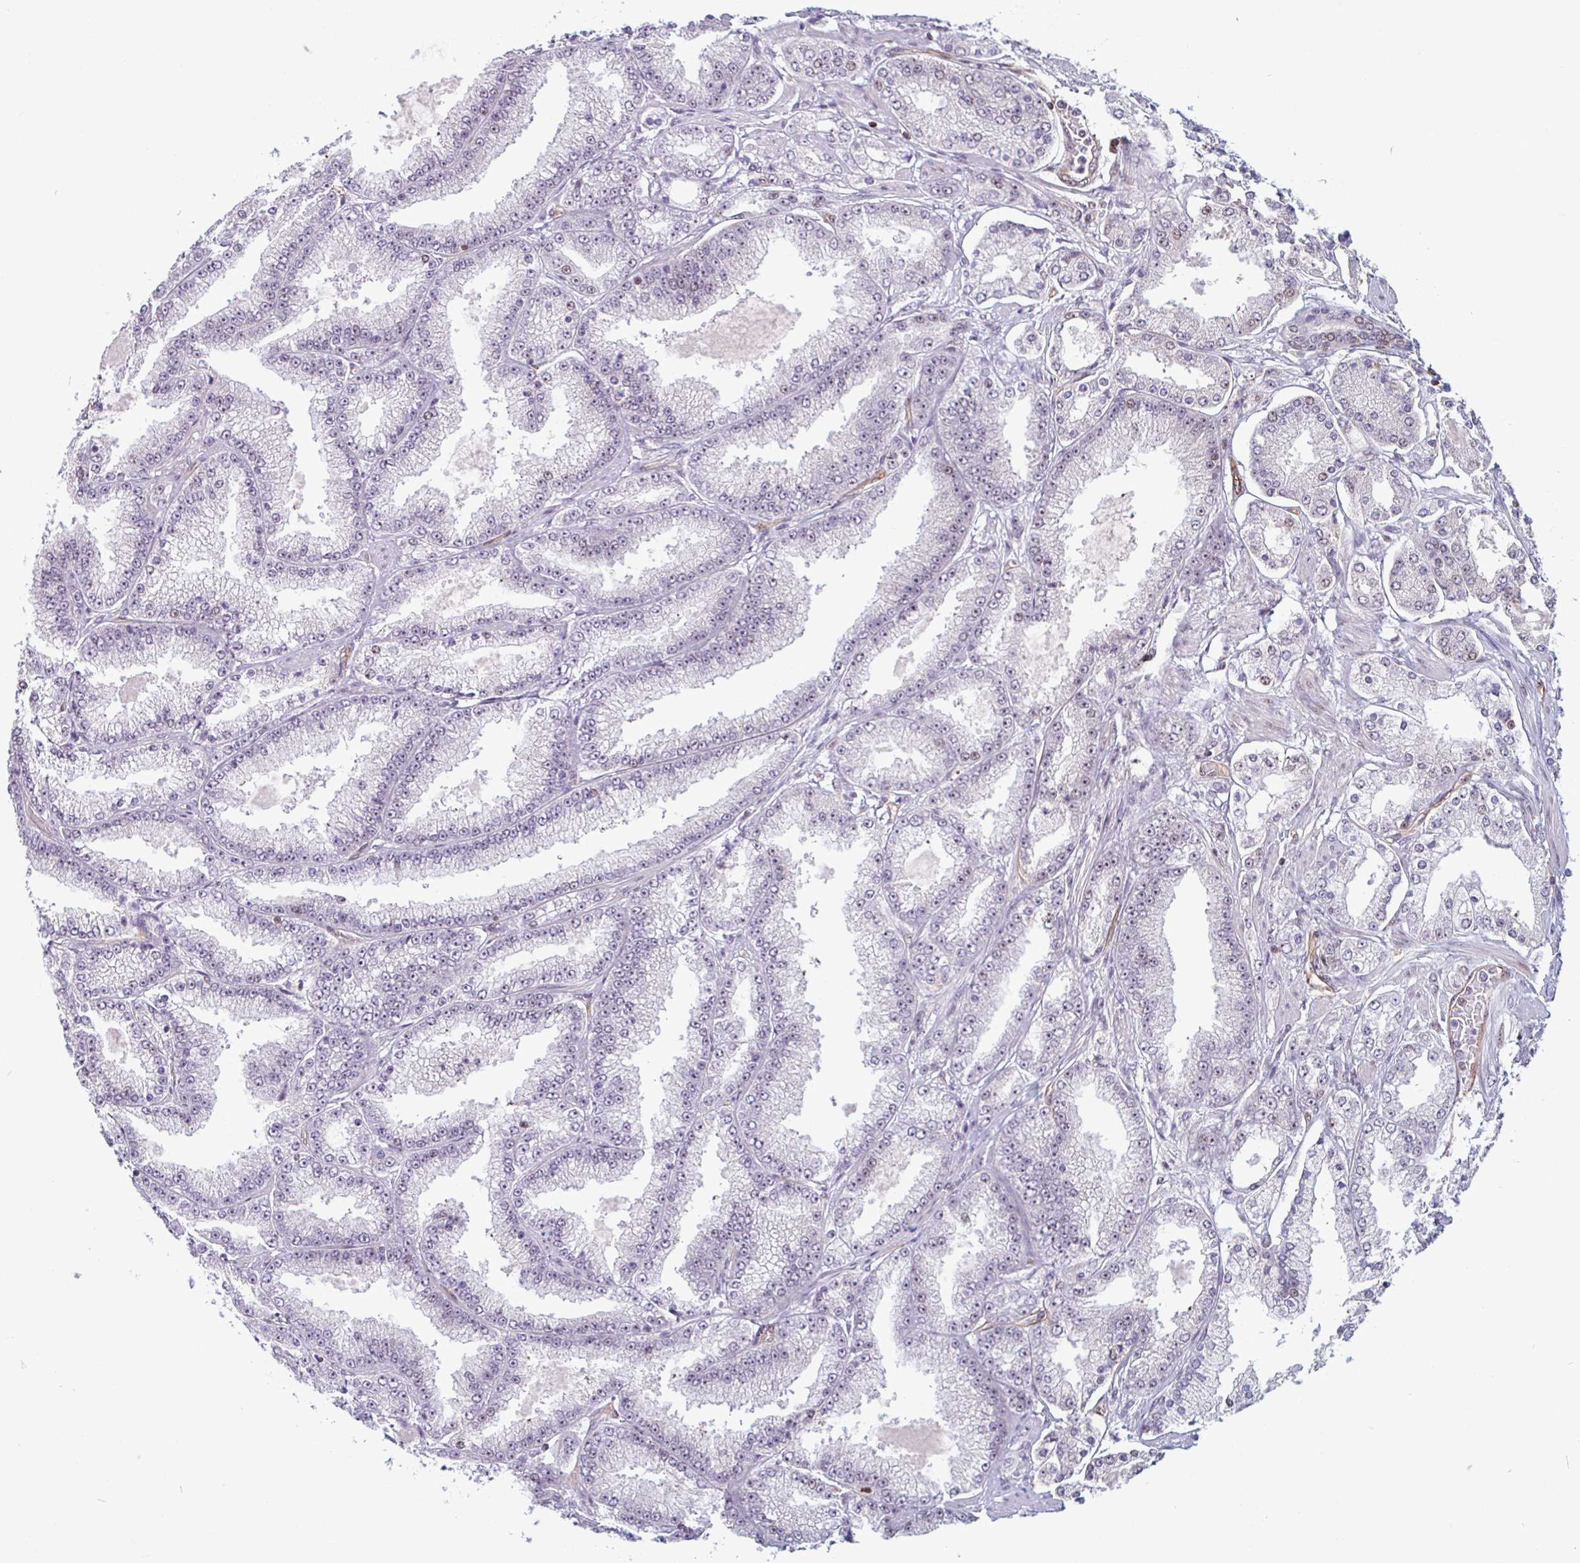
{"staining": {"intensity": "moderate", "quantity": "<25%", "location": "nuclear"}, "tissue": "prostate cancer", "cell_type": "Tumor cells", "image_type": "cancer", "snomed": [{"axis": "morphology", "description": "Adenocarcinoma, High grade"}, {"axis": "topography", "description": "Prostate"}], "caption": "Prostate cancer (adenocarcinoma (high-grade)) was stained to show a protein in brown. There is low levels of moderate nuclear staining in approximately <25% of tumor cells.", "gene": "ZNF689", "patient": {"sex": "male", "age": 68}}